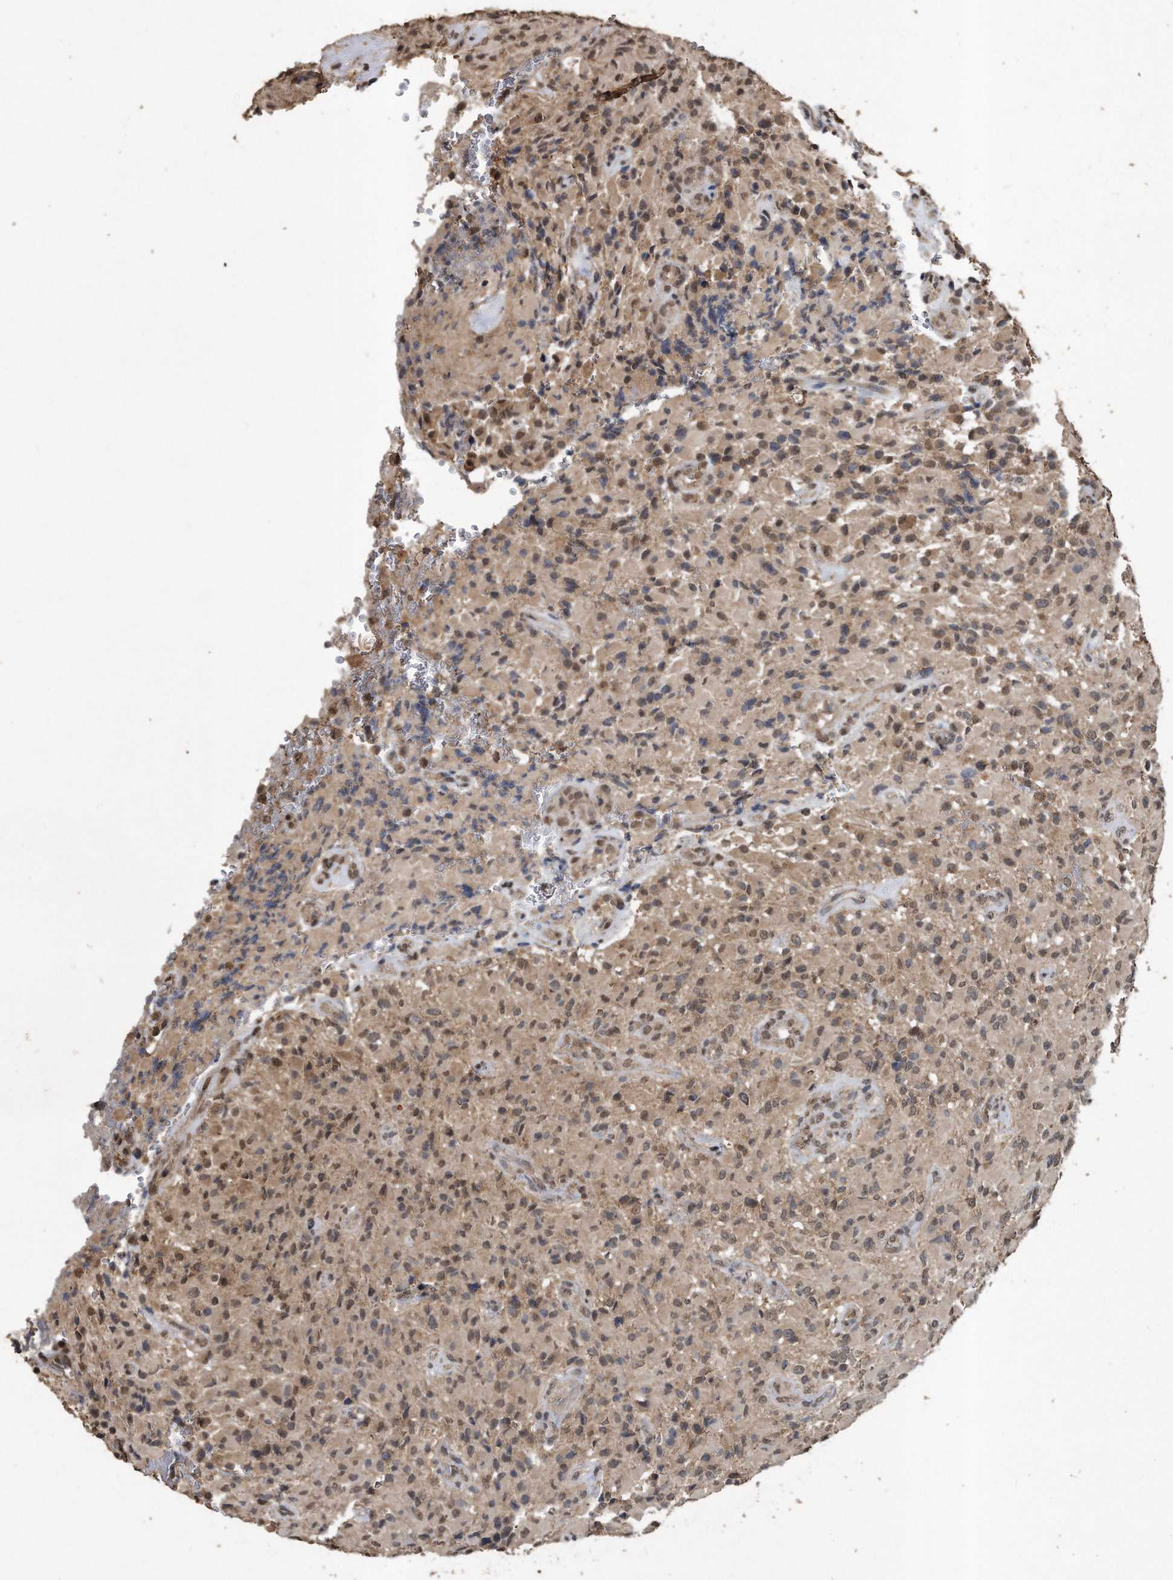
{"staining": {"intensity": "weak", "quantity": ">75%", "location": "cytoplasmic/membranous"}, "tissue": "glioma", "cell_type": "Tumor cells", "image_type": "cancer", "snomed": [{"axis": "morphology", "description": "Glioma, malignant, High grade"}, {"axis": "topography", "description": "Brain"}], "caption": "Malignant high-grade glioma was stained to show a protein in brown. There is low levels of weak cytoplasmic/membranous positivity in approximately >75% of tumor cells.", "gene": "CRYZL1", "patient": {"sex": "male", "age": 71}}